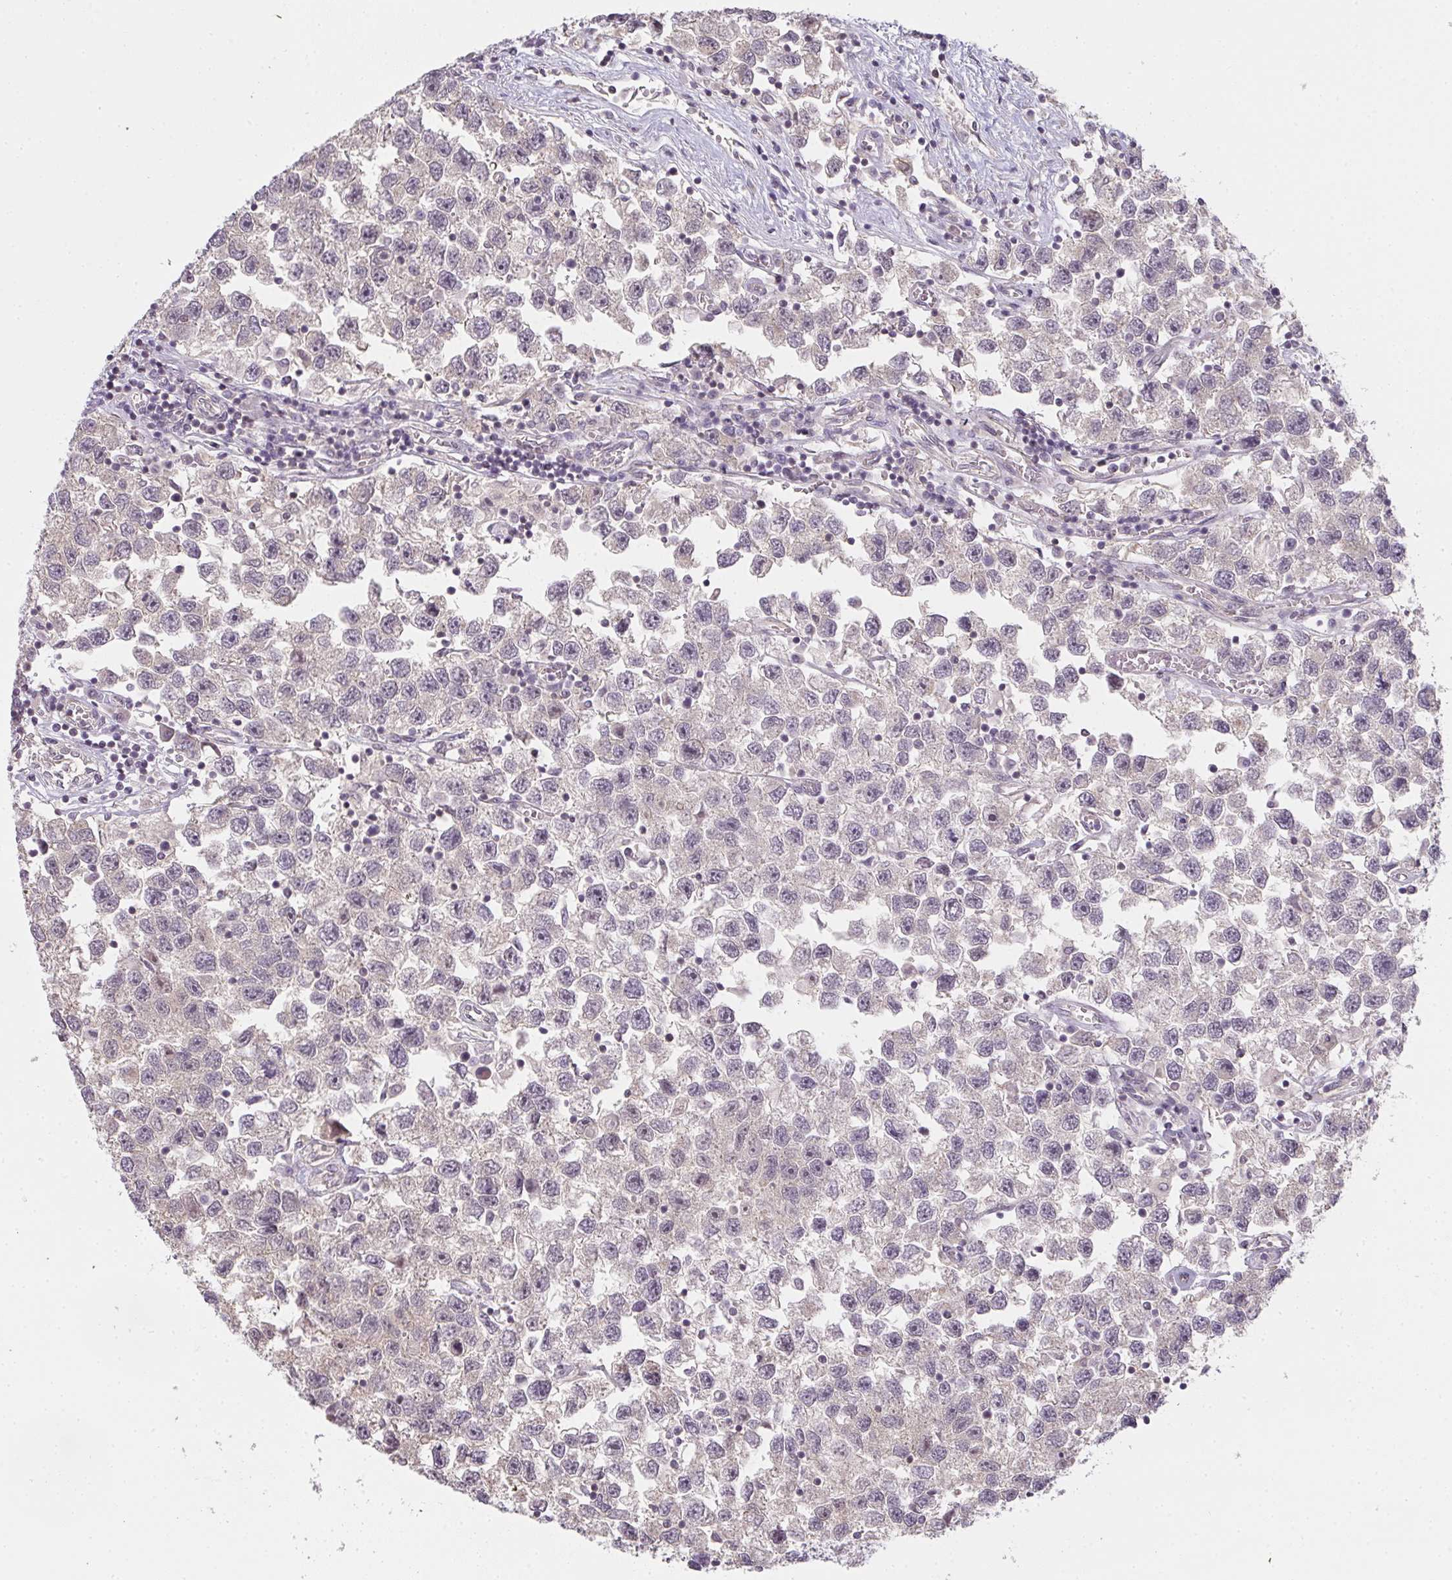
{"staining": {"intensity": "negative", "quantity": "none", "location": "none"}, "tissue": "testis cancer", "cell_type": "Tumor cells", "image_type": "cancer", "snomed": [{"axis": "morphology", "description": "Seminoma, NOS"}, {"axis": "topography", "description": "Testis"}], "caption": "Immunohistochemistry image of human testis cancer (seminoma) stained for a protein (brown), which displays no expression in tumor cells.", "gene": "GSDMB", "patient": {"sex": "male", "age": 26}}